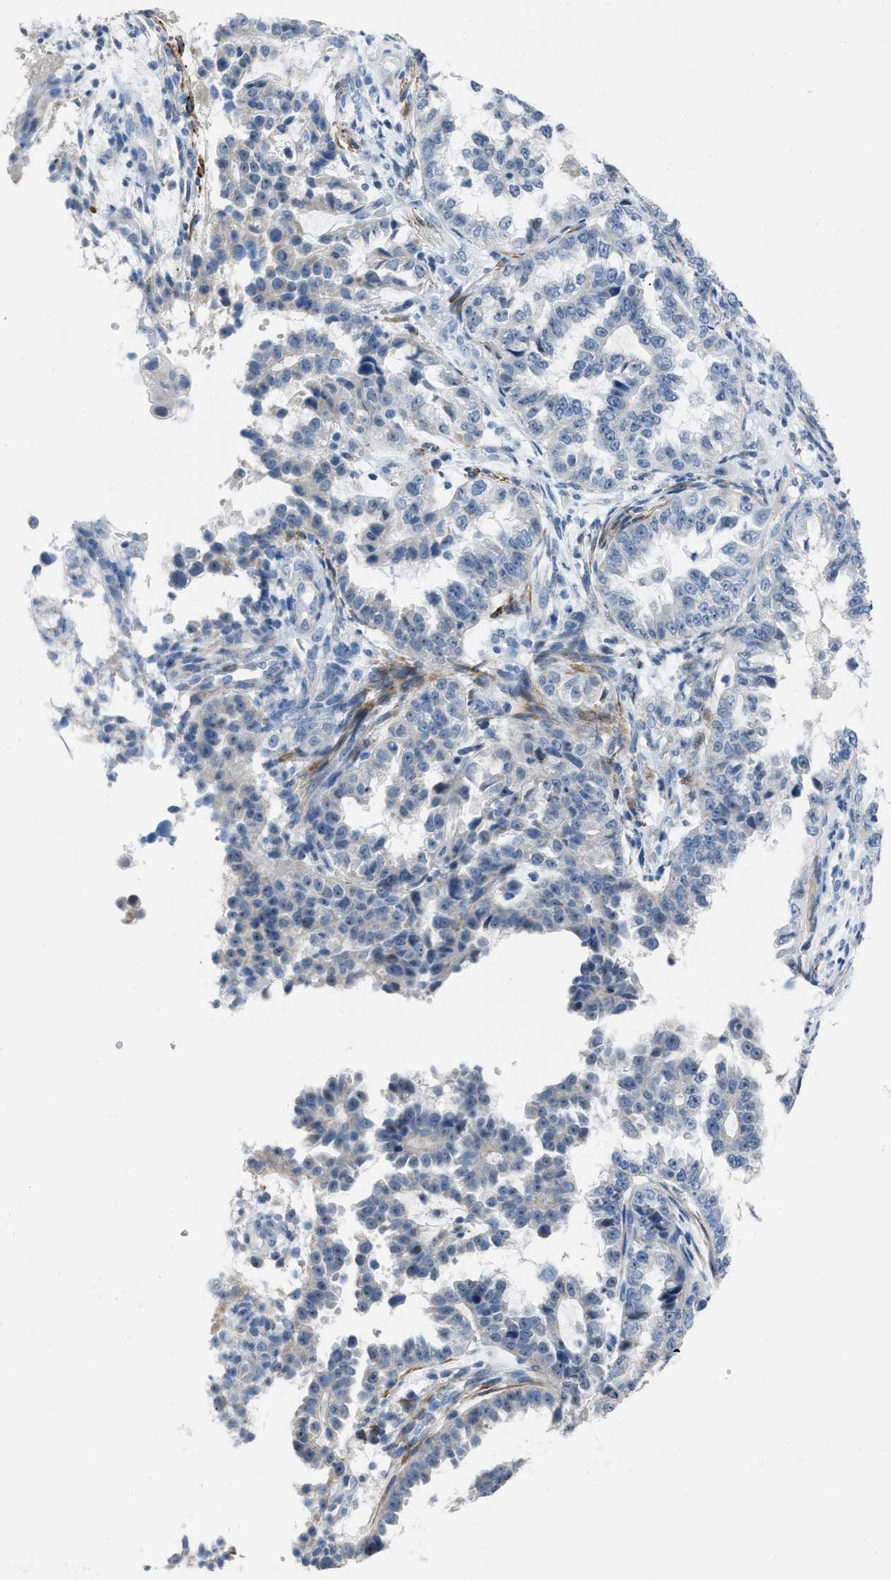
{"staining": {"intensity": "negative", "quantity": "none", "location": "none"}, "tissue": "endometrial cancer", "cell_type": "Tumor cells", "image_type": "cancer", "snomed": [{"axis": "morphology", "description": "Adenocarcinoma, NOS"}, {"axis": "topography", "description": "Endometrium"}], "caption": "A micrograph of adenocarcinoma (endometrial) stained for a protein demonstrates no brown staining in tumor cells.", "gene": "SPATC1L", "patient": {"sex": "female", "age": 85}}